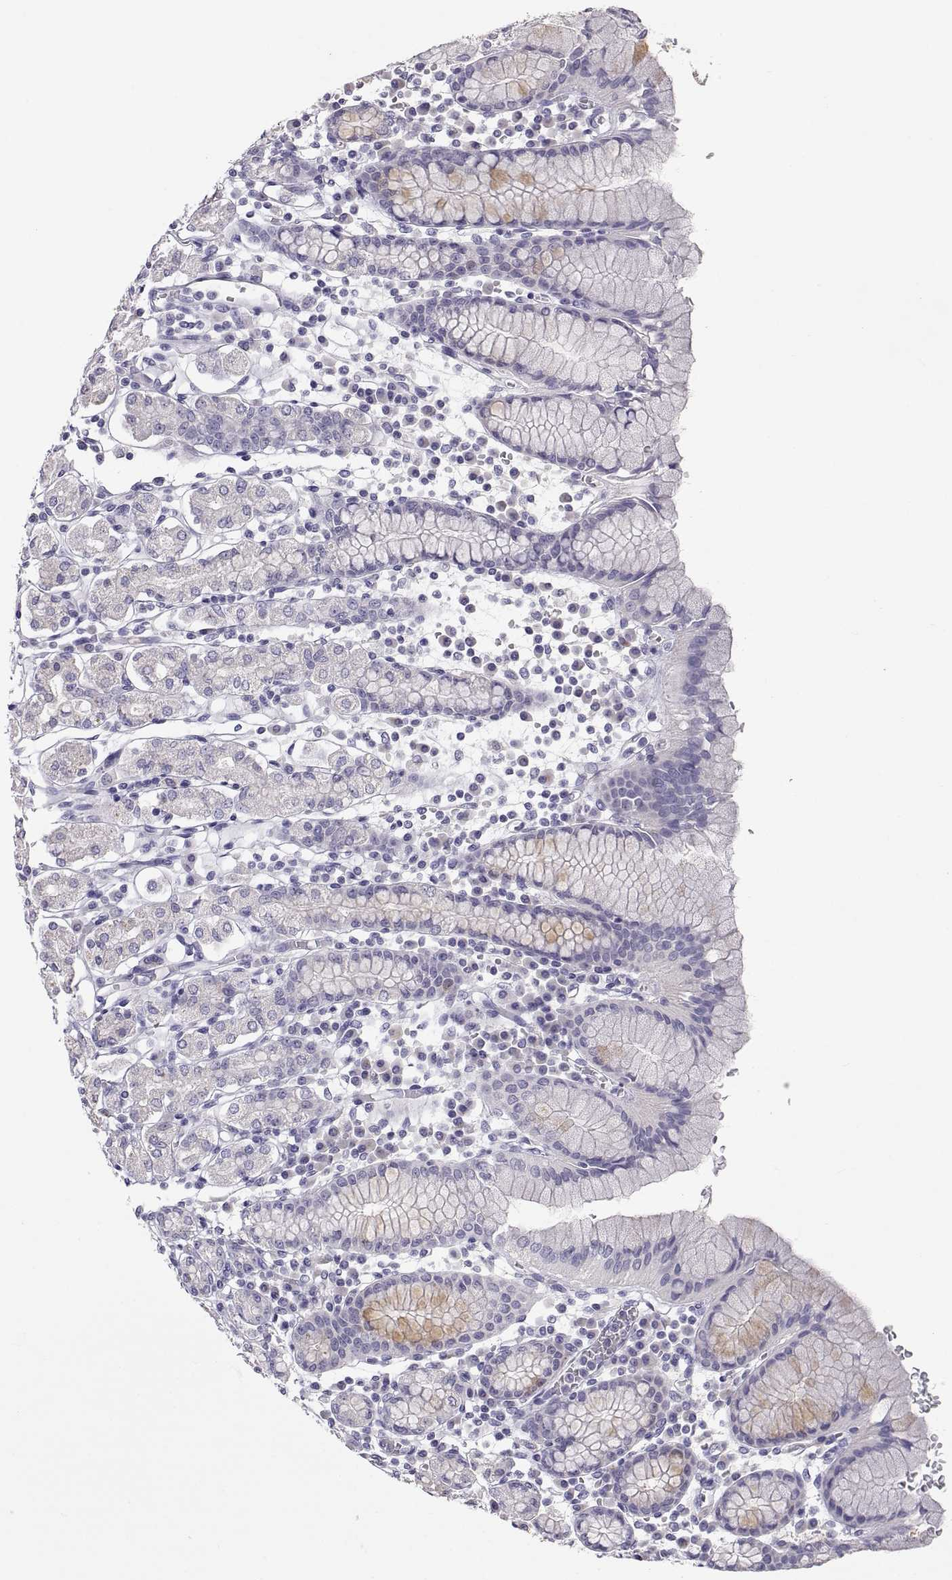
{"staining": {"intensity": "negative", "quantity": "none", "location": "none"}, "tissue": "stomach", "cell_type": "Glandular cells", "image_type": "normal", "snomed": [{"axis": "morphology", "description": "Normal tissue, NOS"}, {"axis": "topography", "description": "Stomach, upper"}, {"axis": "topography", "description": "Stomach"}], "caption": "Immunohistochemical staining of benign human stomach exhibits no significant positivity in glandular cells.", "gene": "SLC6A3", "patient": {"sex": "male", "age": 62}}